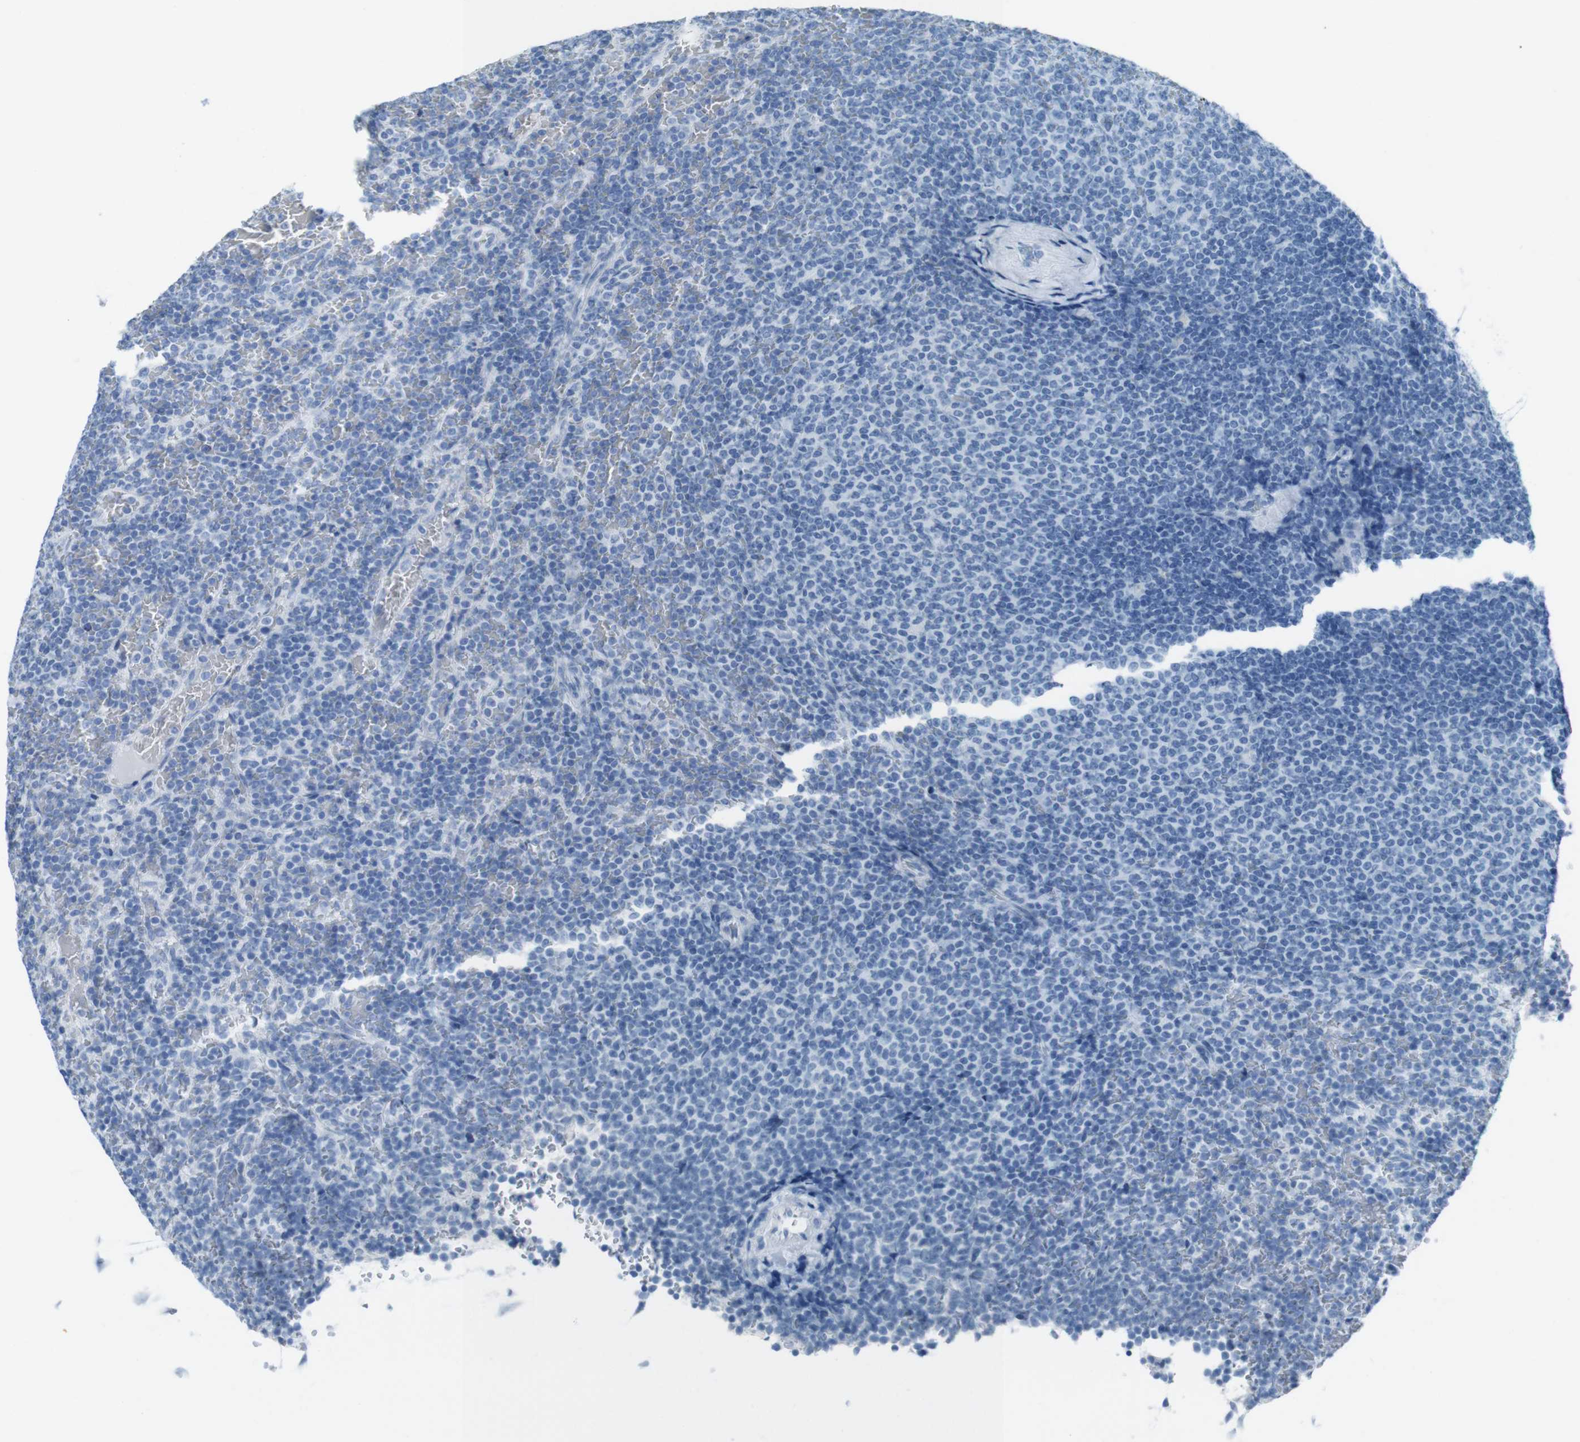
{"staining": {"intensity": "negative", "quantity": "none", "location": "none"}, "tissue": "lymphoma", "cell_type": "Tumor cells", "image_type": "cancer", "snomed": [{"axis": "morphology", "description": "Malignant lymphoma, non-Hodgkin's type, Low grade"}, {"axis": "topography", "description": "Spleen"}], "caption": "This micrograph is of malignant lymphoma, non-Hodgkin's type (low-grade) stained with immunohistochemistry to label a protein in brown with the nuclei are counter-stained blue. There is no staining in tumor cells.", "gene": "TMEM207", "patient": {"sex": "female", "age": 77}}